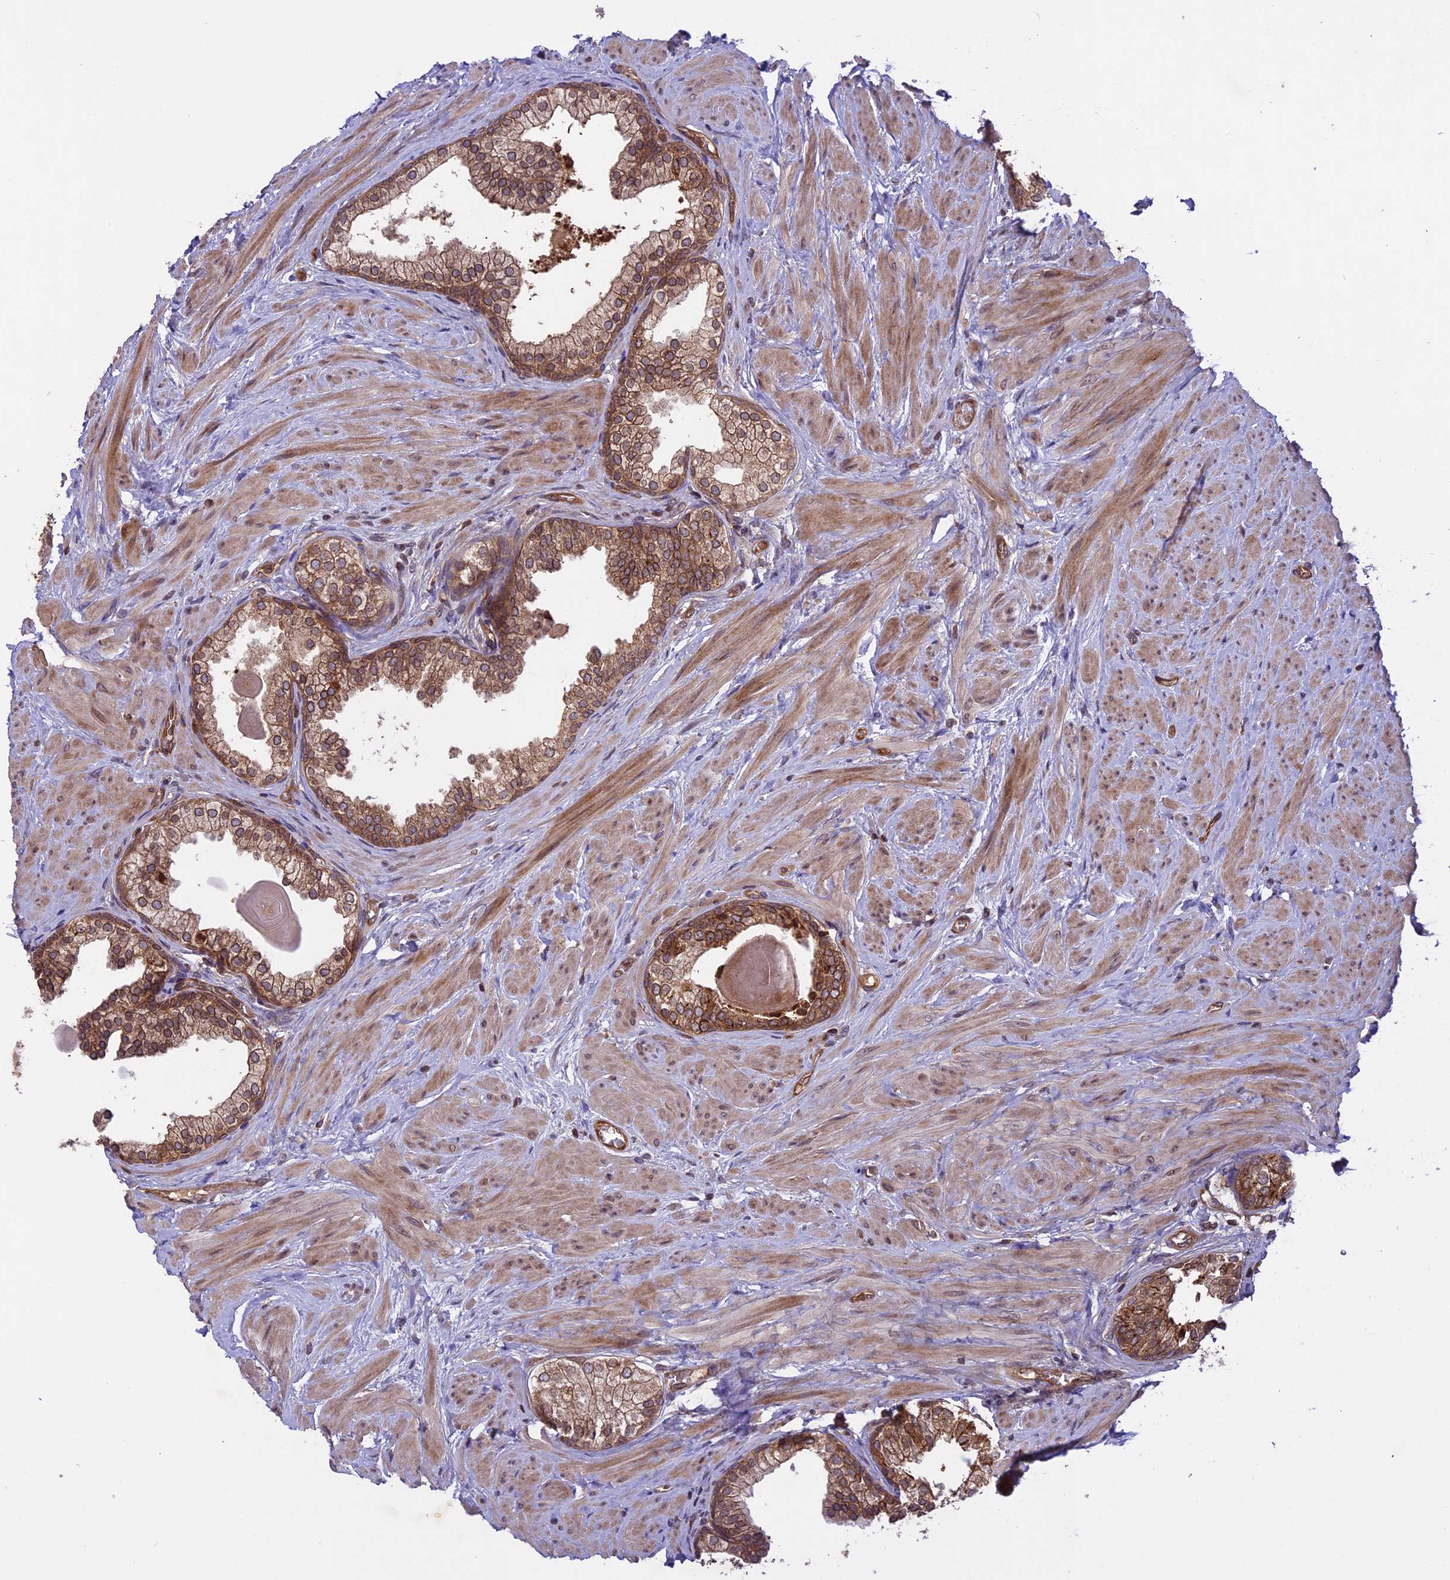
{"staining": {"intensity": "moderate", "quantity": ">75%", "location": "cytoplasmic/membranous"}, "tissue": "prostate", "cell_type": "Glandular cells", "image_type": "normal", "snomed": [{"axis": "morphology", "description": "Normal tissue, NOS"}, {"axis": "topography", "description": "Prostate"}], "caption": "Protein staining shows moderate cytoplasmic/membranous positivity in approximately >75% of glandular cells in benign prostate.", "gene": "CCDC125", "patient": {"sex": "male", "age": 48}}